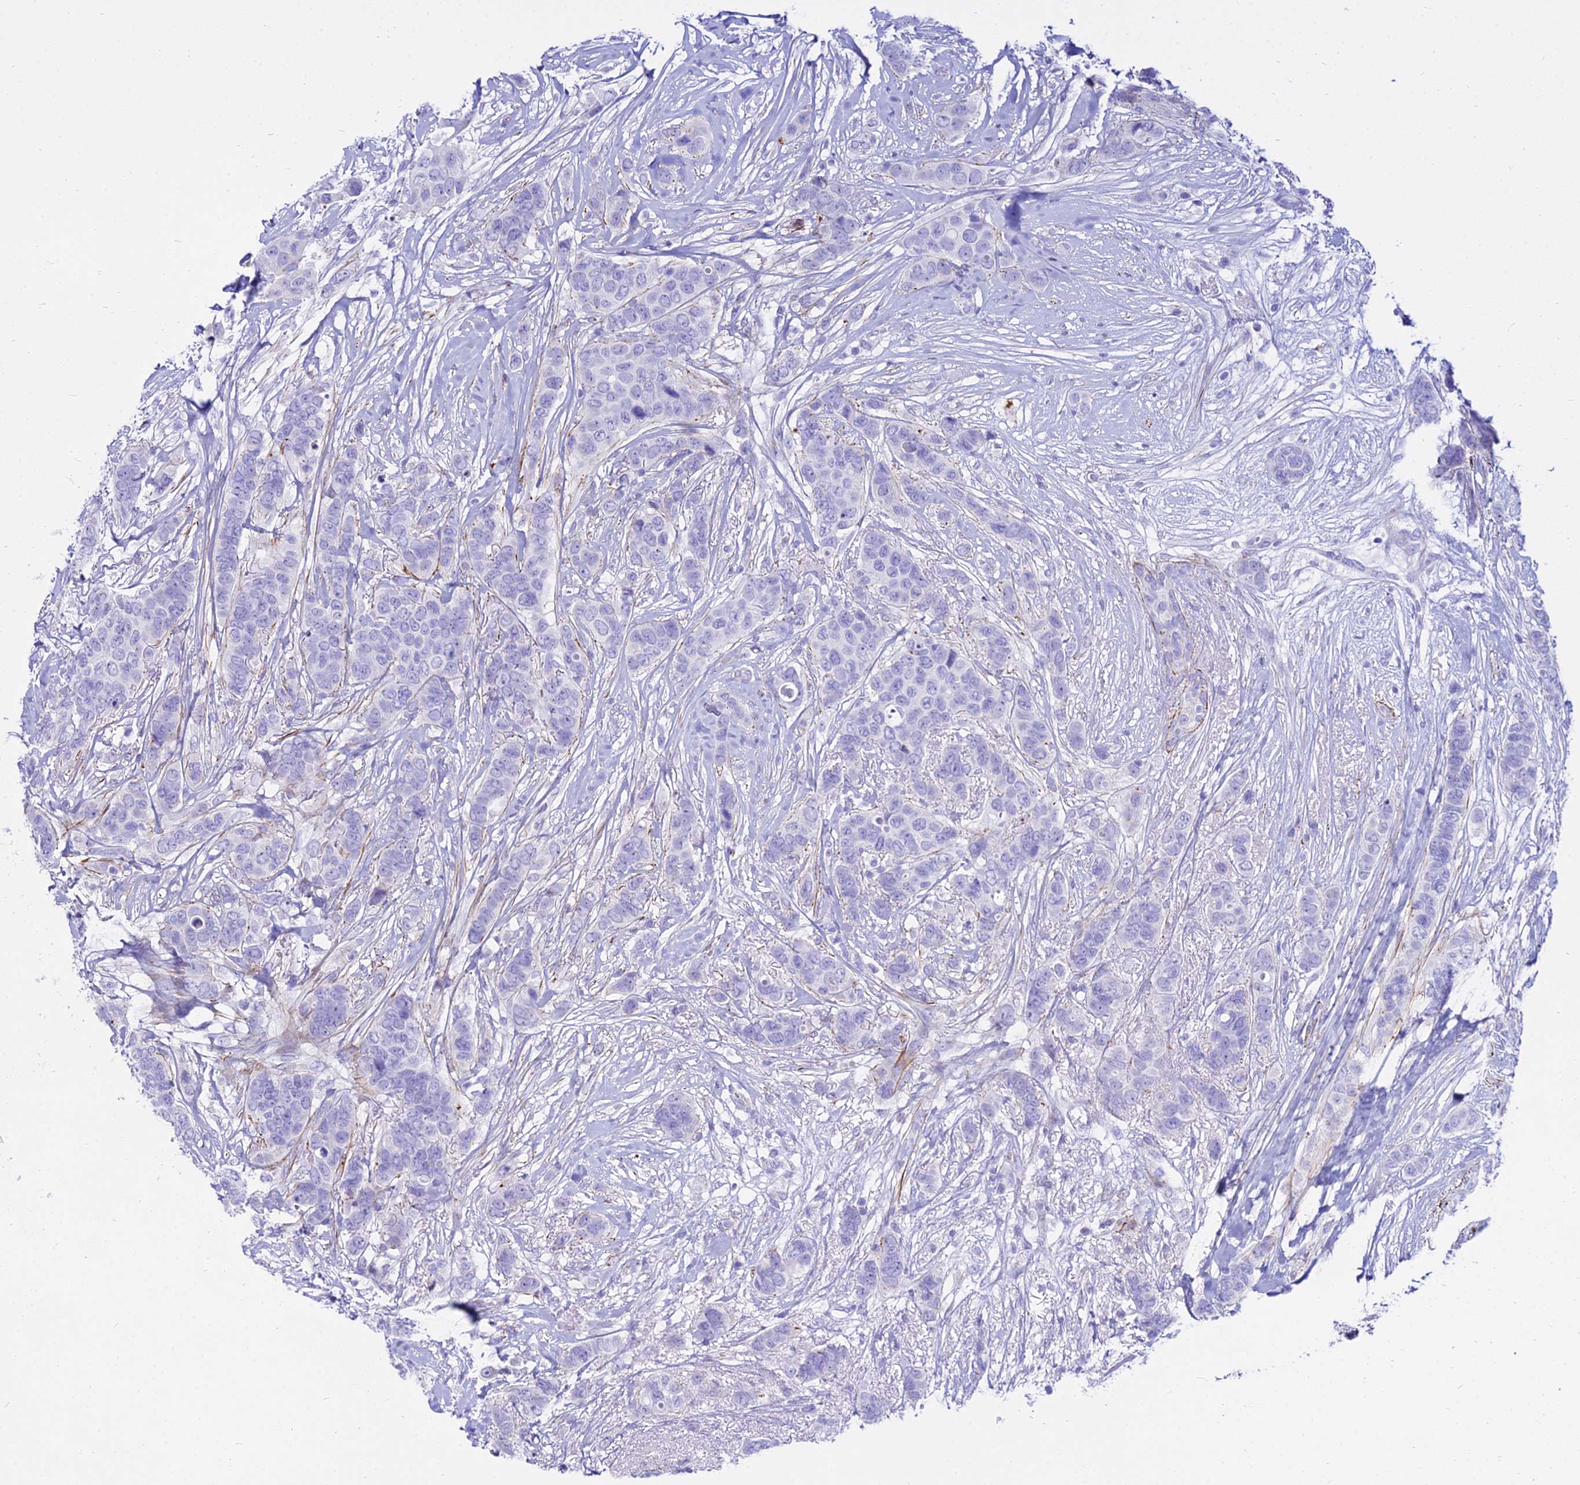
{"staining": {"intensity": "negative", "quantity": "none", "location": "none"}, "tissue": "breast cancer", "cell_type": "Tumor cells", "image_type": "cancer", "snomed": [{"axis": "morphology", "description": "Lobular carcinoma"}, {"axis": "topography", "description": "Breast"}], "caption": "Lobular carcinoma (breast) was stained to show a protein in brown. There is no significant staining in tumor cells. (Brightfield microscopy of DAB (3,3'-diaminobenzidine) immunohistochemistry at high magnification).", "gene": "DLX1", "patient": {"sex": "female", "age": 51}}